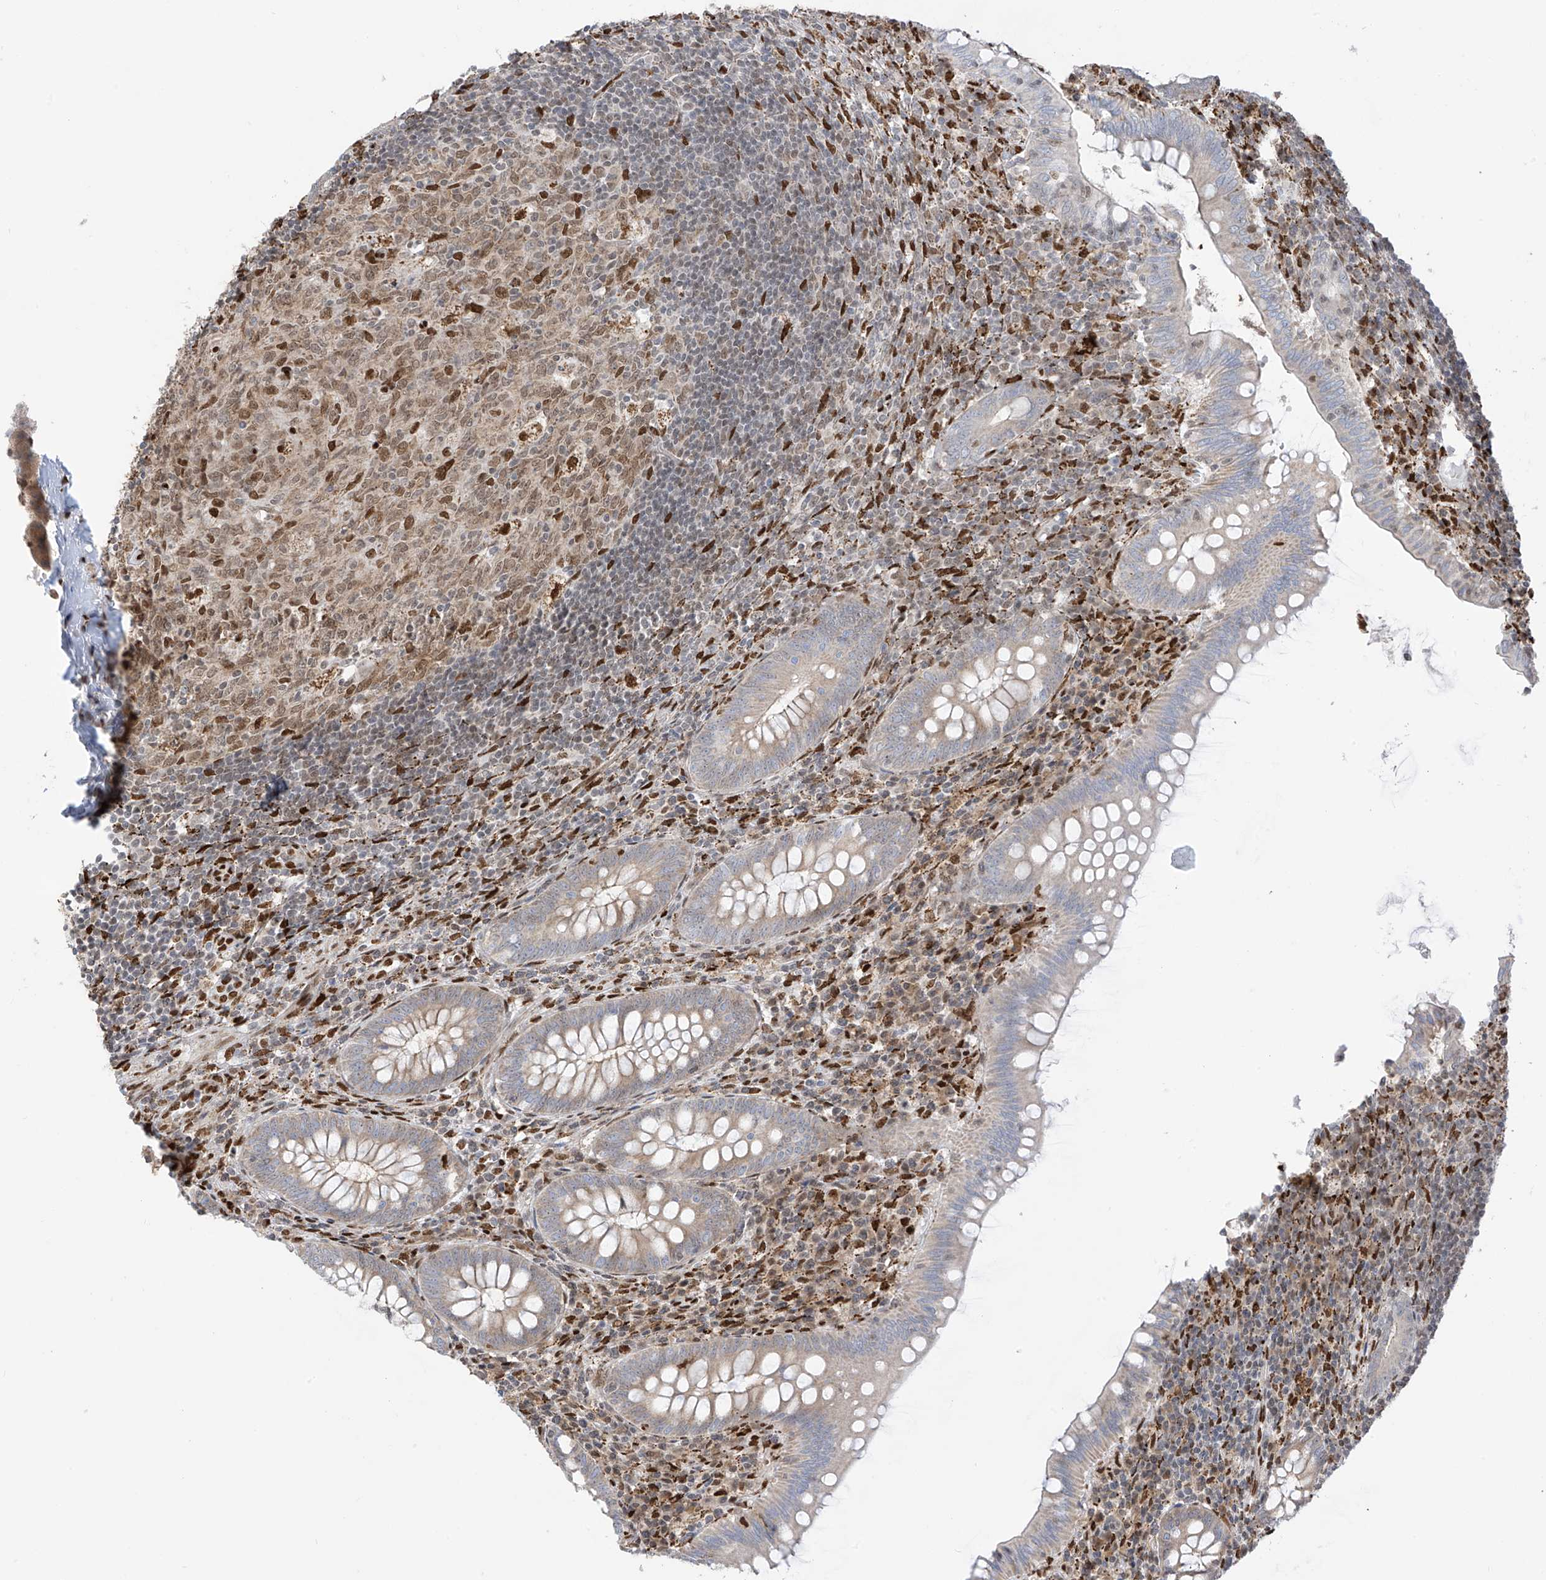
{"staining": {"intensity": "moderate", "quantity": "25%-75%", "location": "cytoplasmic/membranous"}, "tissue": "appendix", "cell_type": "Glandular cells", "image_type": "normal", "snomed": [{"axis": "morphology", "description": "Normal tissue, NOS"}, {"axis": "topography", "description": "Appendix"}], "caption": "Appendix stained with IHC displays moderate cytoplasmic/membranous expression in approximately 25%-75% of glandular cells. (DAB IHC, brown staining for protein, blue staining for nuclei).", "gene": "PM20D2", "patient": {"sex": "male", "age": 14}}